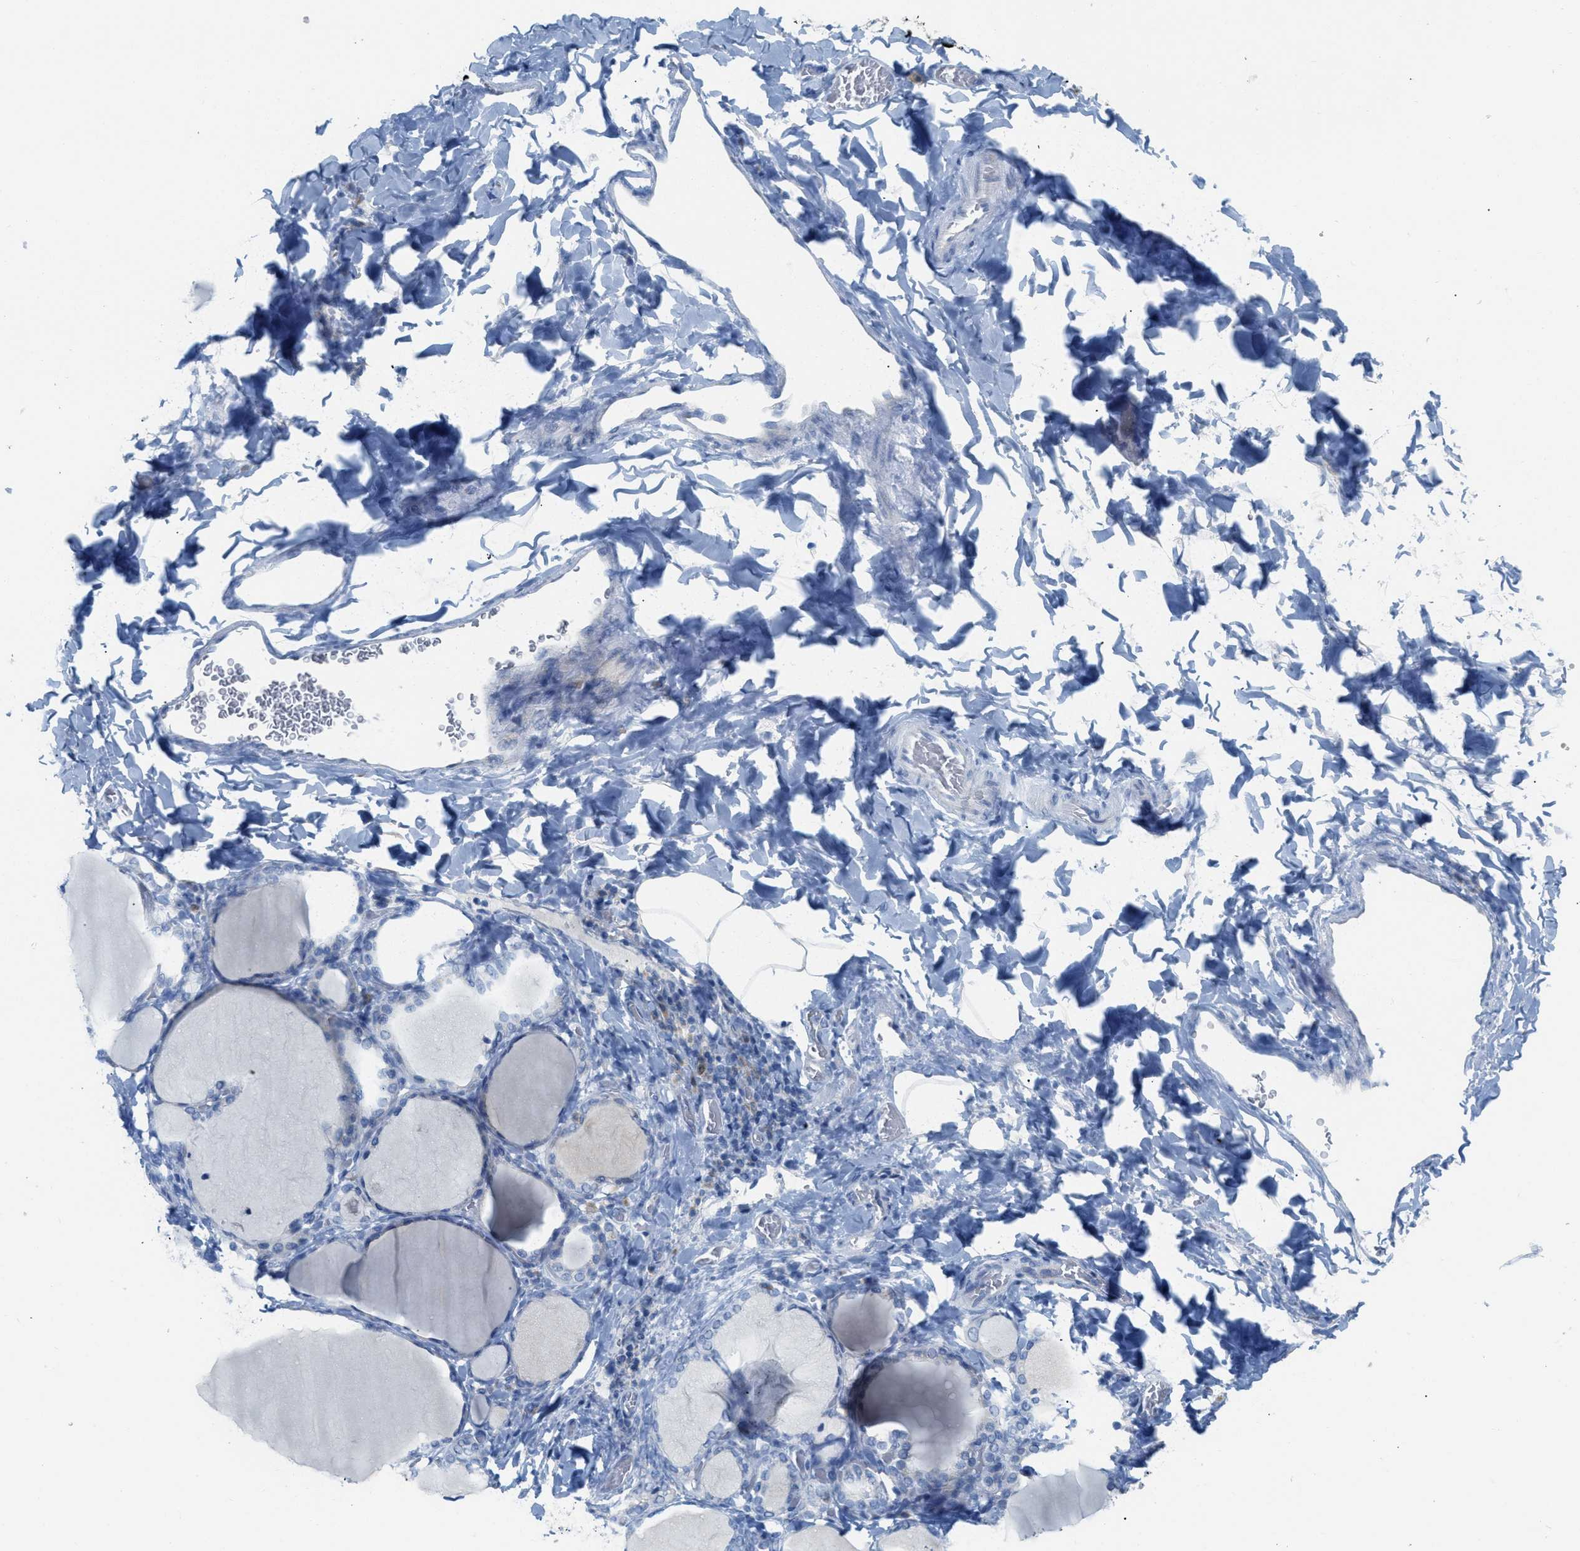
{"staining": {"intensity": "weak", "quantity": "<25%", "location": "cytoplasmic/membranous"}, "tissue": "thyroid gland", "cell_type": "Glandular cells", "image_type": "normal", "snomed": [{"axis": "morphology", "description": "Normal tissue, NOS"}, {"axis": "morphology", "description": "Papillary adenocarcinoma, NOS"}, {"axis": "topography", "description": "Thyroid gland"}], "caption": "IHC photomicrograph of normal thyroid gland stained for a protein (brown), which demonstrates no positivity in glandular cells.", "gene": "ORC6", "patient": {"sex": "female", "age": 30}}